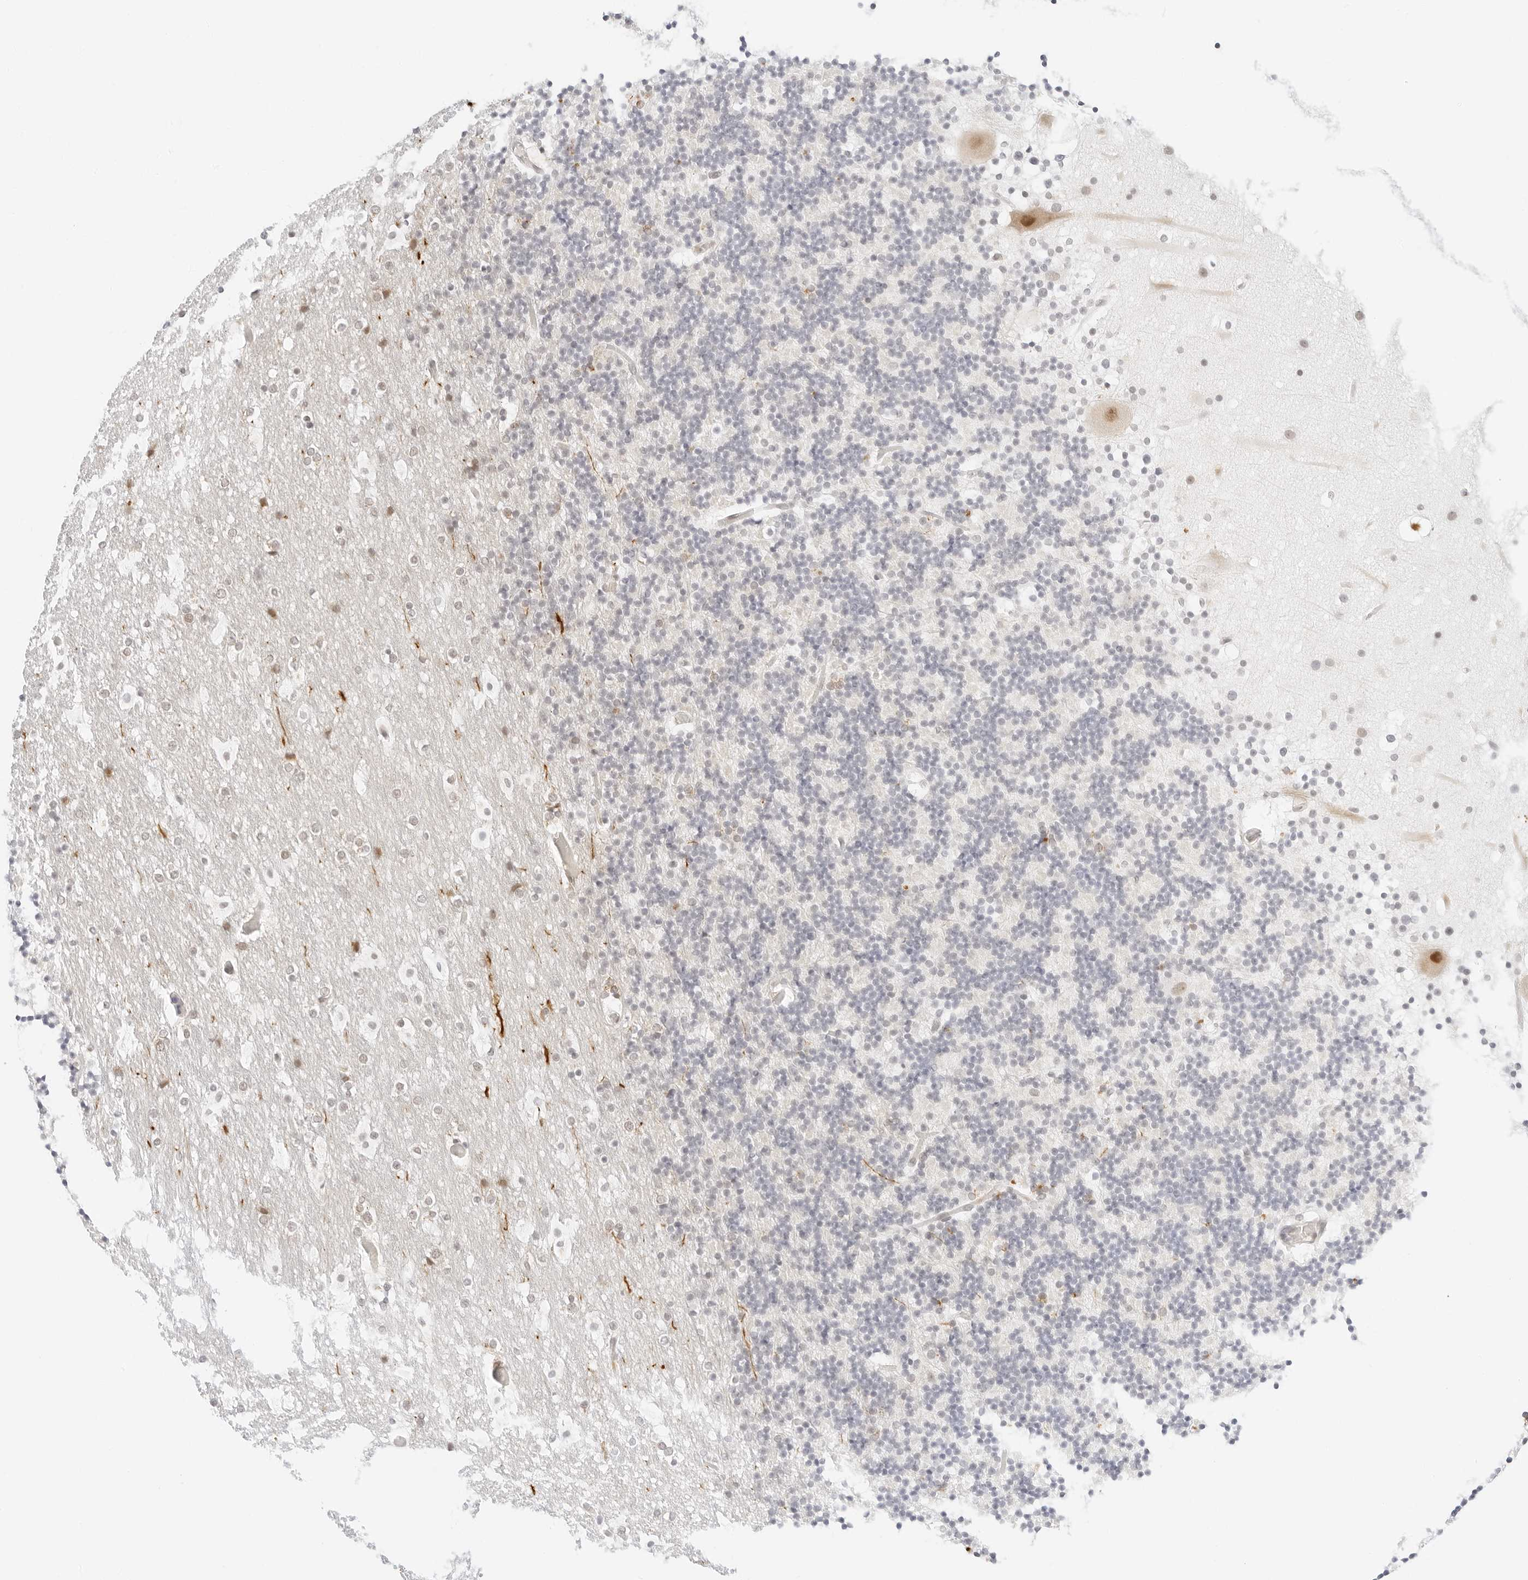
{"staining": {"intensity": "negative", "quantity": "none", "location": "none"}, "tissue": "cerebellum", "cell_type": "Cells in granular layer", "image_type": "normal", "snomed": [{"axis": "morphology", "description": "Normal tissue, NOS"}, {"axis": "topography", "description": "Cerebellum"}], "caption": "DAB (3,3'-diaminobenzidine) immunohistochemical staining of normal human cerebellum exhibits no significant positivity in cells in granular layer.", "gene": "POLR3C", "patient": {"sex": "male", "age": 57}}